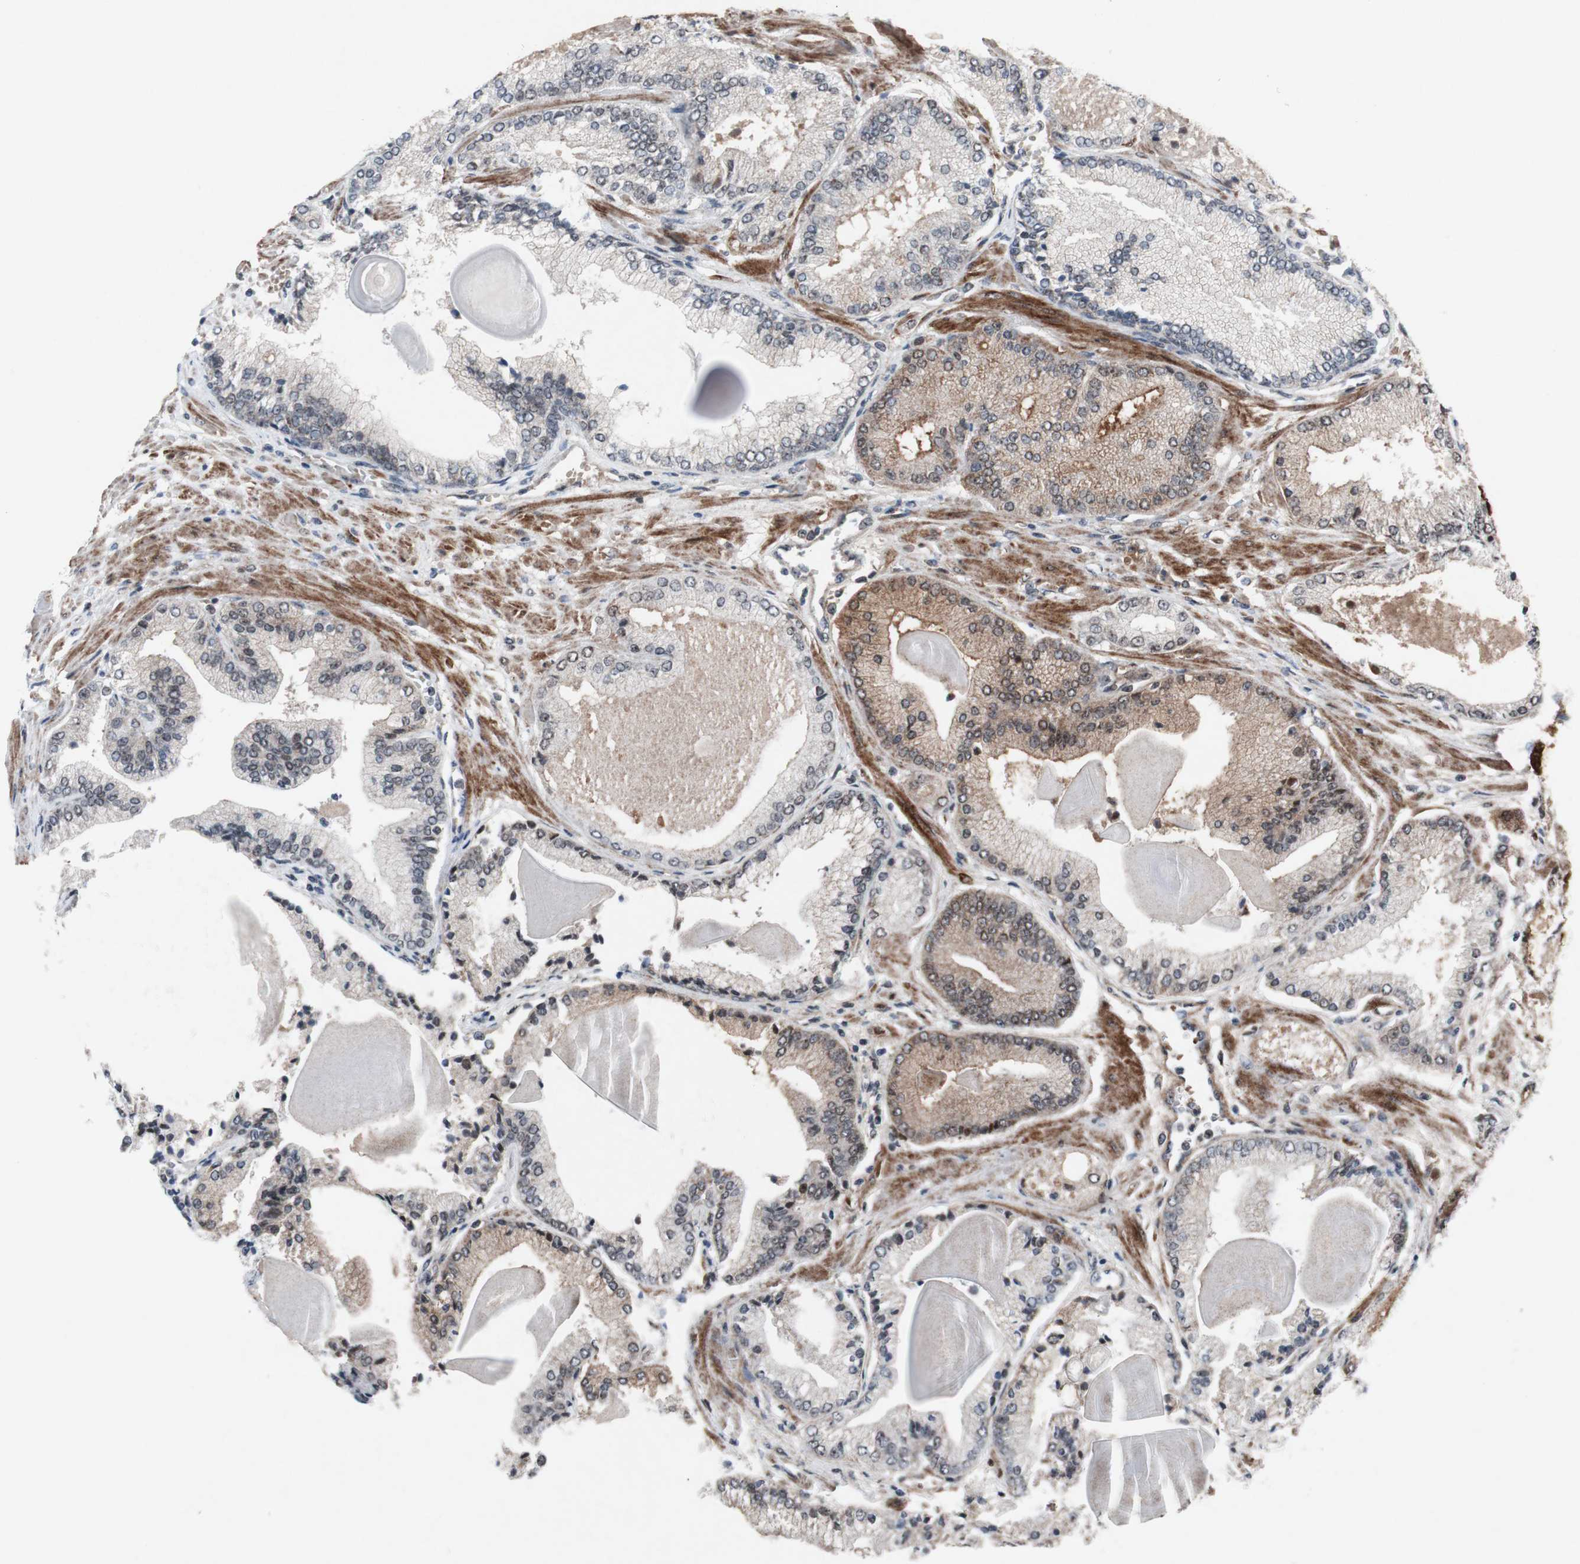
{"staining": {"intensity": "weak", "quantity": "<25%", "location": "cytoplasmic/membranous,nuclear"}, "tissue": "prostate cancer", "cell_type": "Tumor cells", "image_type": "cancer", "snomed": [{"axis": "morphology", "description": "Adenocarcinoma, Low grade"}, {"axis": "topography", "description": "Prostate"}], "caption": "Protein analysis of prostate cancer exhibits no significant expression in tumor cells.", "gene": "POLR1A", "patient": {"sex": "male", "age": 59}}